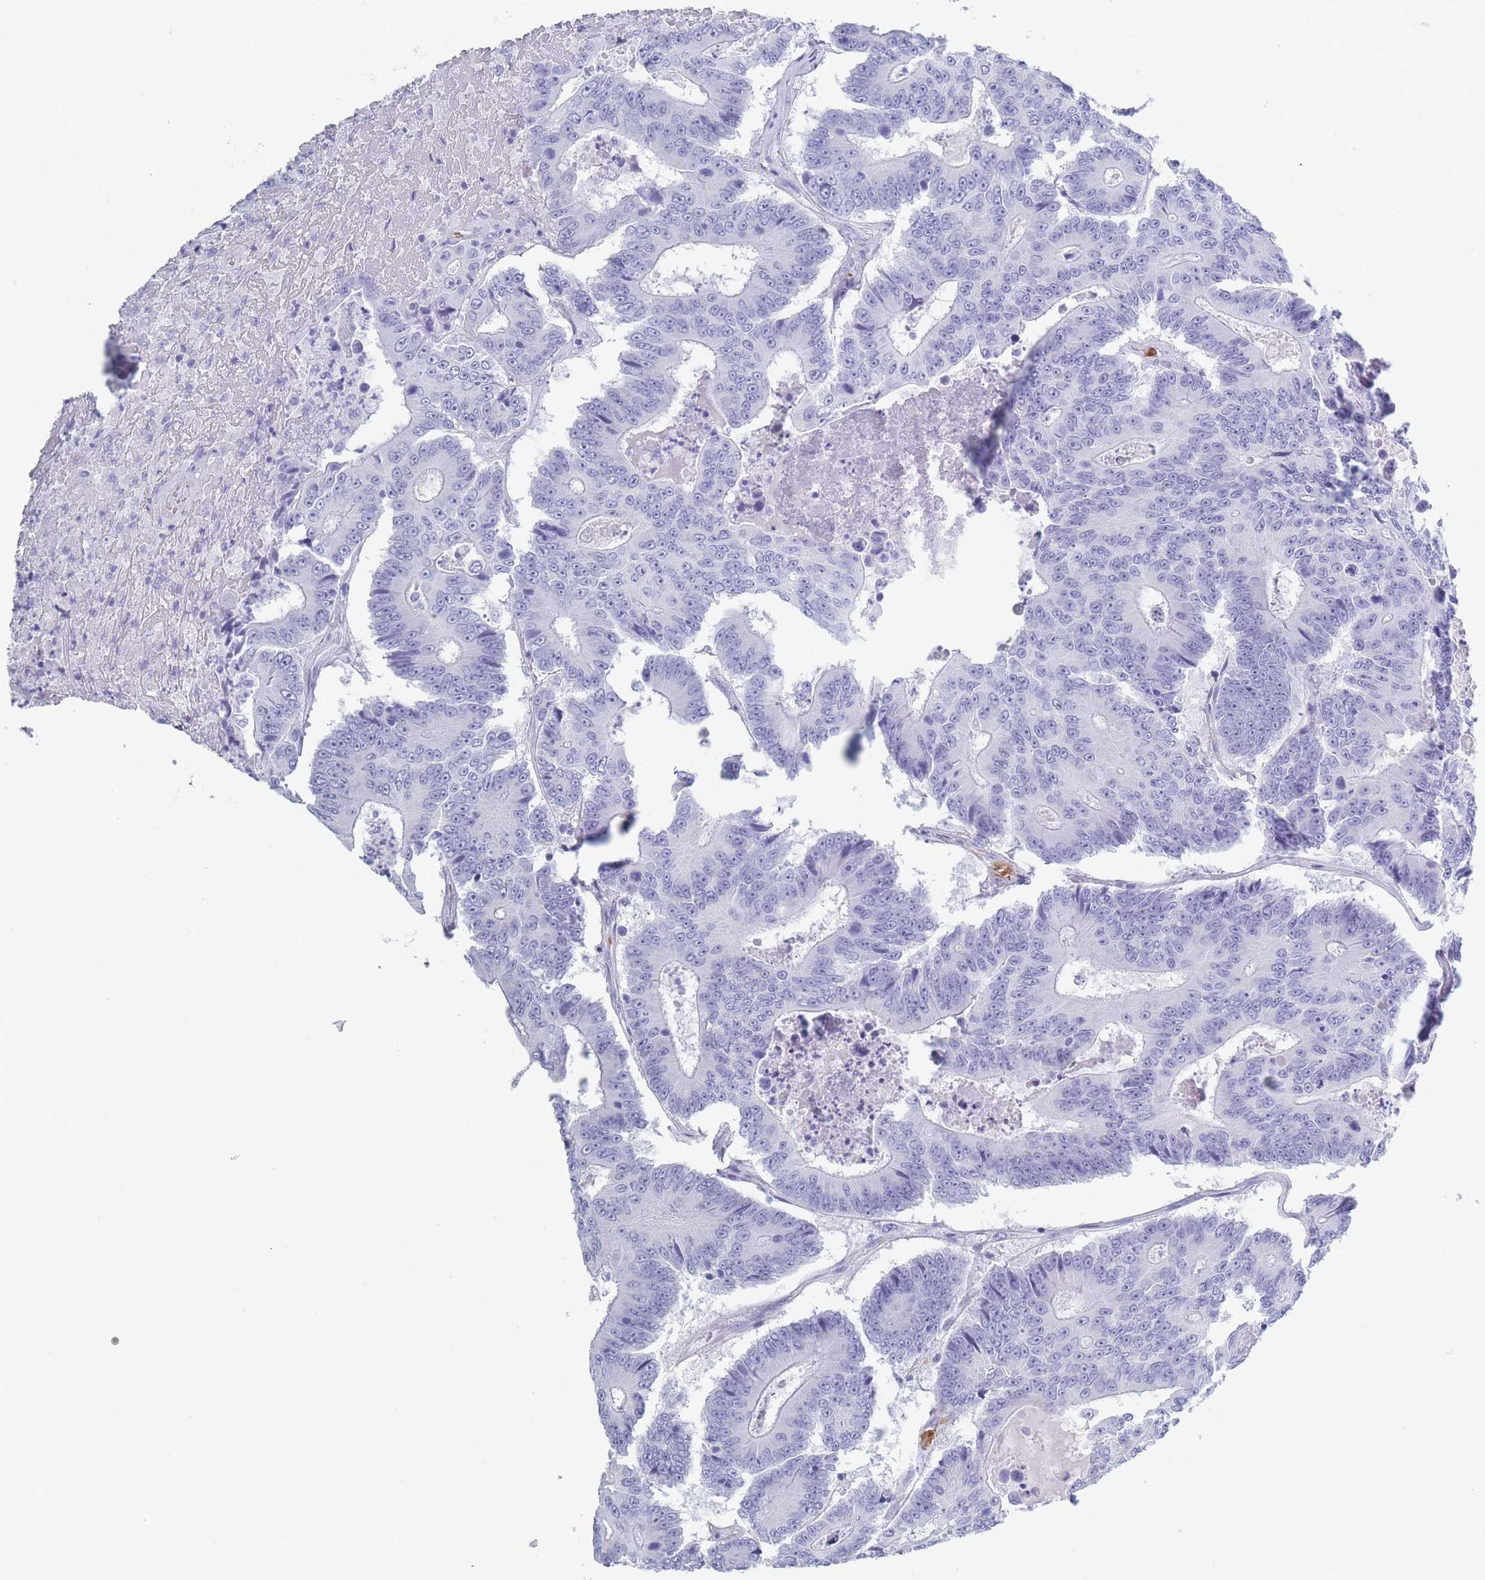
{"staining": {"intensity": "negative", "quantity": "none", "location": "none"}, "tissue": "colorectal cancer", "cell_type": "Tumor cells", "image_type": "cancer", "snomed": [{"axis": "morphology", "description": "Adenocarcinoma, NOS"}, {"axis": "topography", "description": "Colon"}], "caption": "Adenocarcinoma (colorectal) was stained to show a protein in brown. There is no significant positivity in tumor cells.", "gene": "OR5D16", "patient": {"sex": "male", "age": 83}}